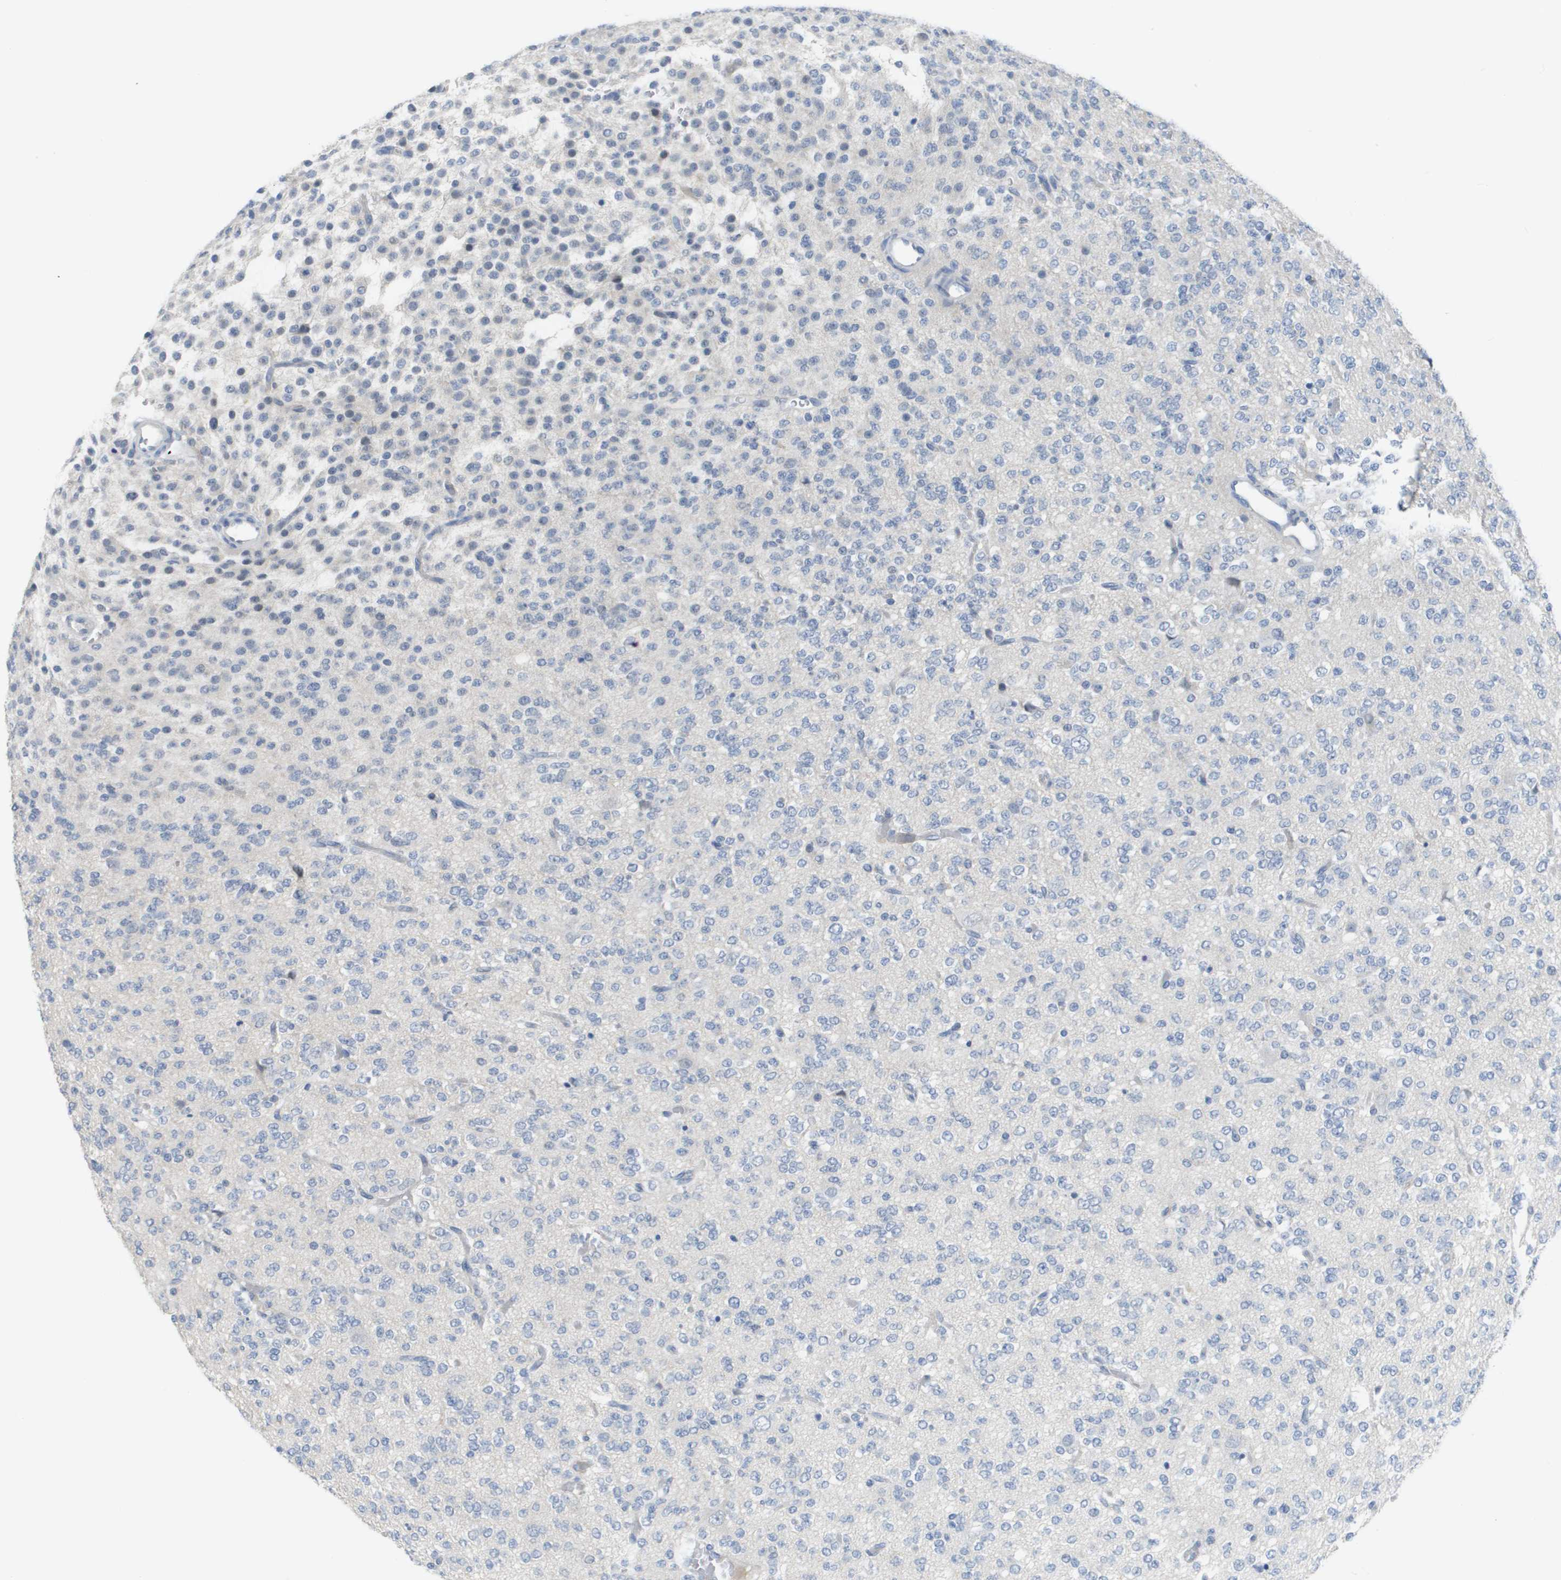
{"staining": {"intensity": "negative", "quantity": "none", "location": "none"}, "tissue": "glioma", "cell_type": "Tumor cells", "image_type": "cancer", "snomed": [{"axis": "morphology", "description": "Glioma, malignant, Low grade"}, {"axis": "topography", "description": "Brain"}], "caption": "High power microscopy micrograph of an immunohistochemistry image of glioma, revealing no significant positivity in tumor cells. (Immunohistochemistry, brightfield microscopy, high magnification).", "gene": "PDE4A", "patient": {"sex": "male", "age": 38}}